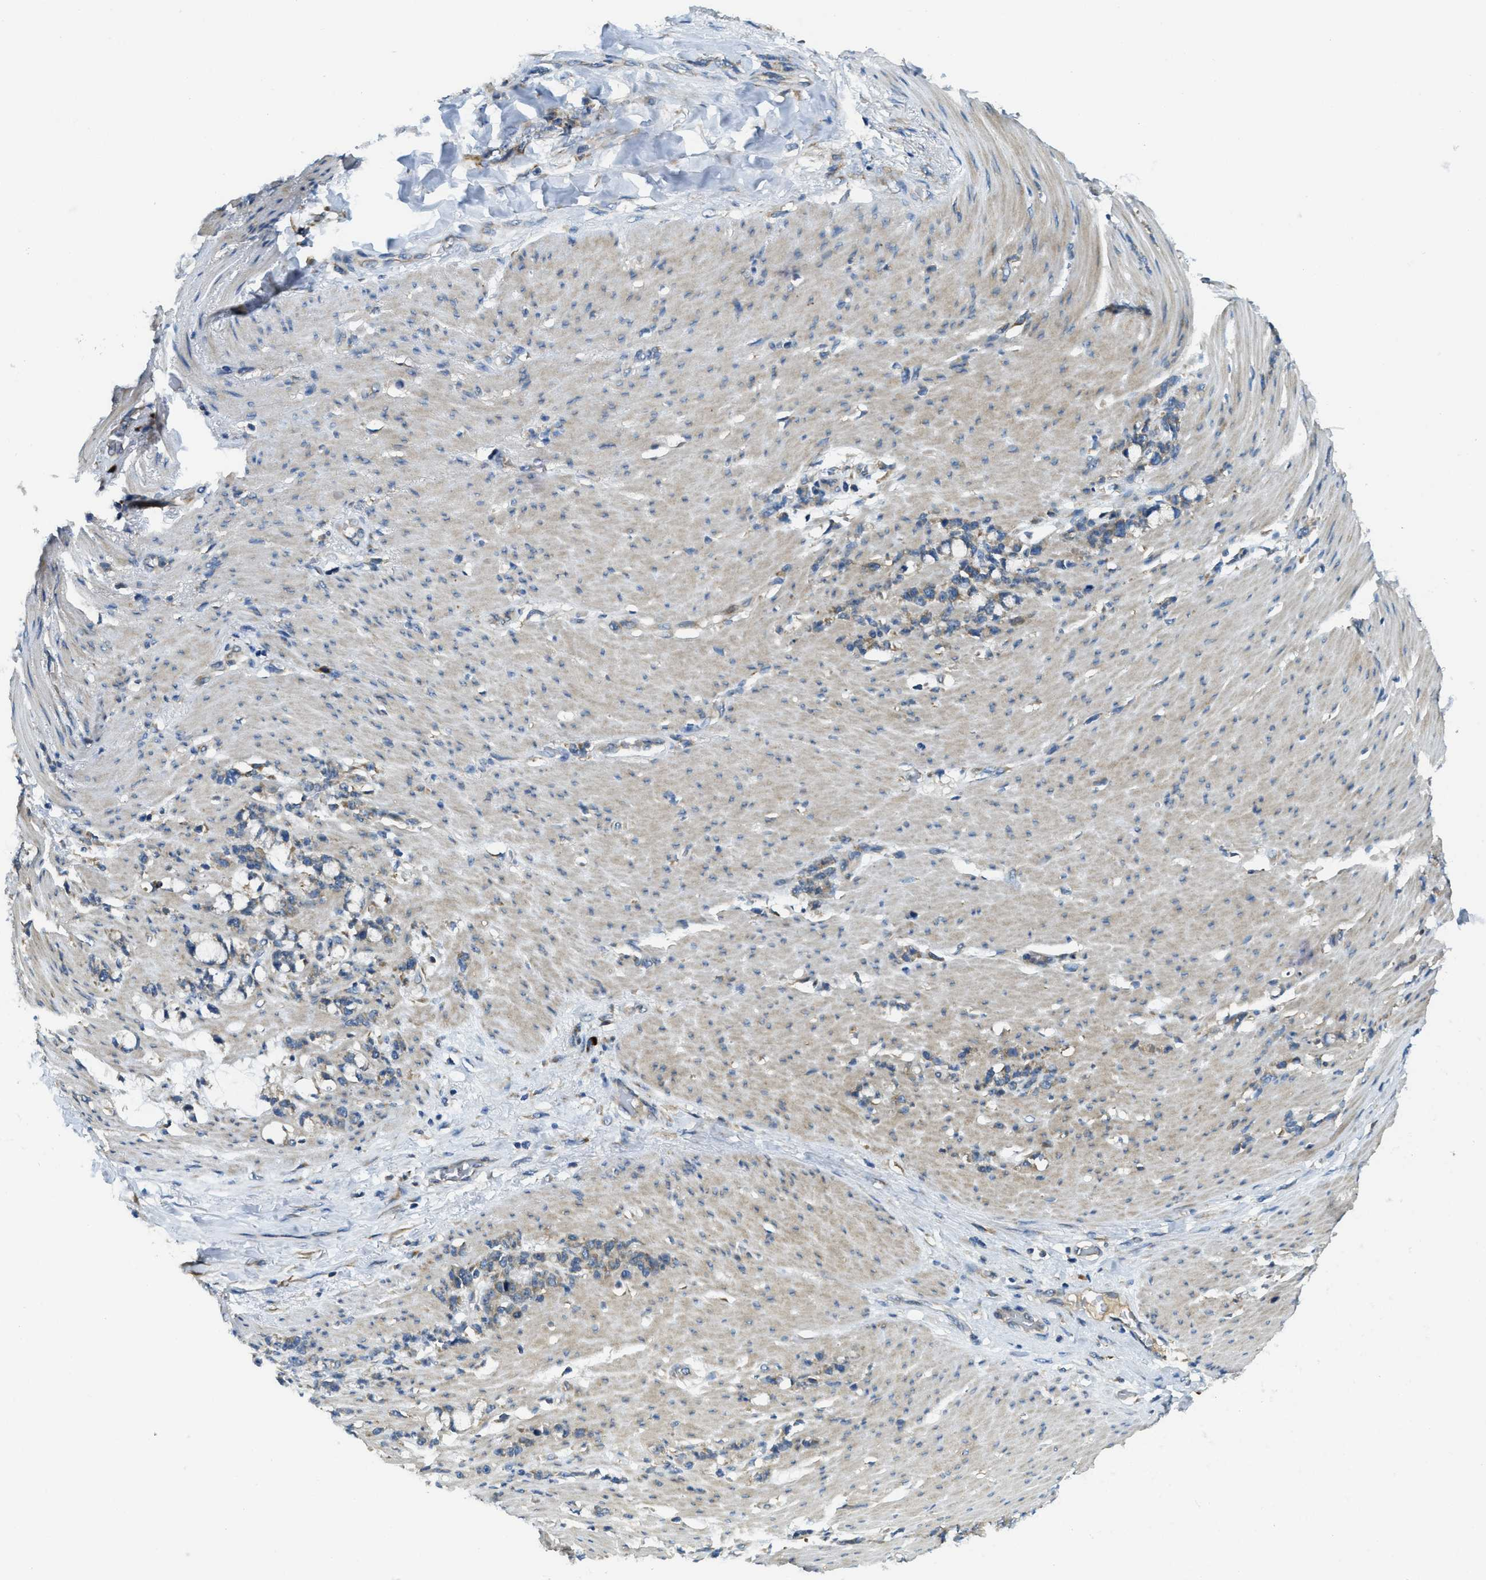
{"staining": {"intensity": "negative", "quantity": "none", "location": "none"}, "tissue": "stomach cancer", "cell_type": "Tumor cells", "image_type": "cancer", "snomed": [{"axis": "morphology", "description": "Adenocarcinoma, NOS"}, {"axis": "topography", "description": "Stomach, lower"}], "caption": "Tumor cells show no significant positivity in stomach cancer (adenocarcinoma). The staining is performed using DAB brown chromogen with nuclei counter-stained in using hematoxylin.", "gene": "SSR1", "patient": {"sex": "male", "age": 88}}